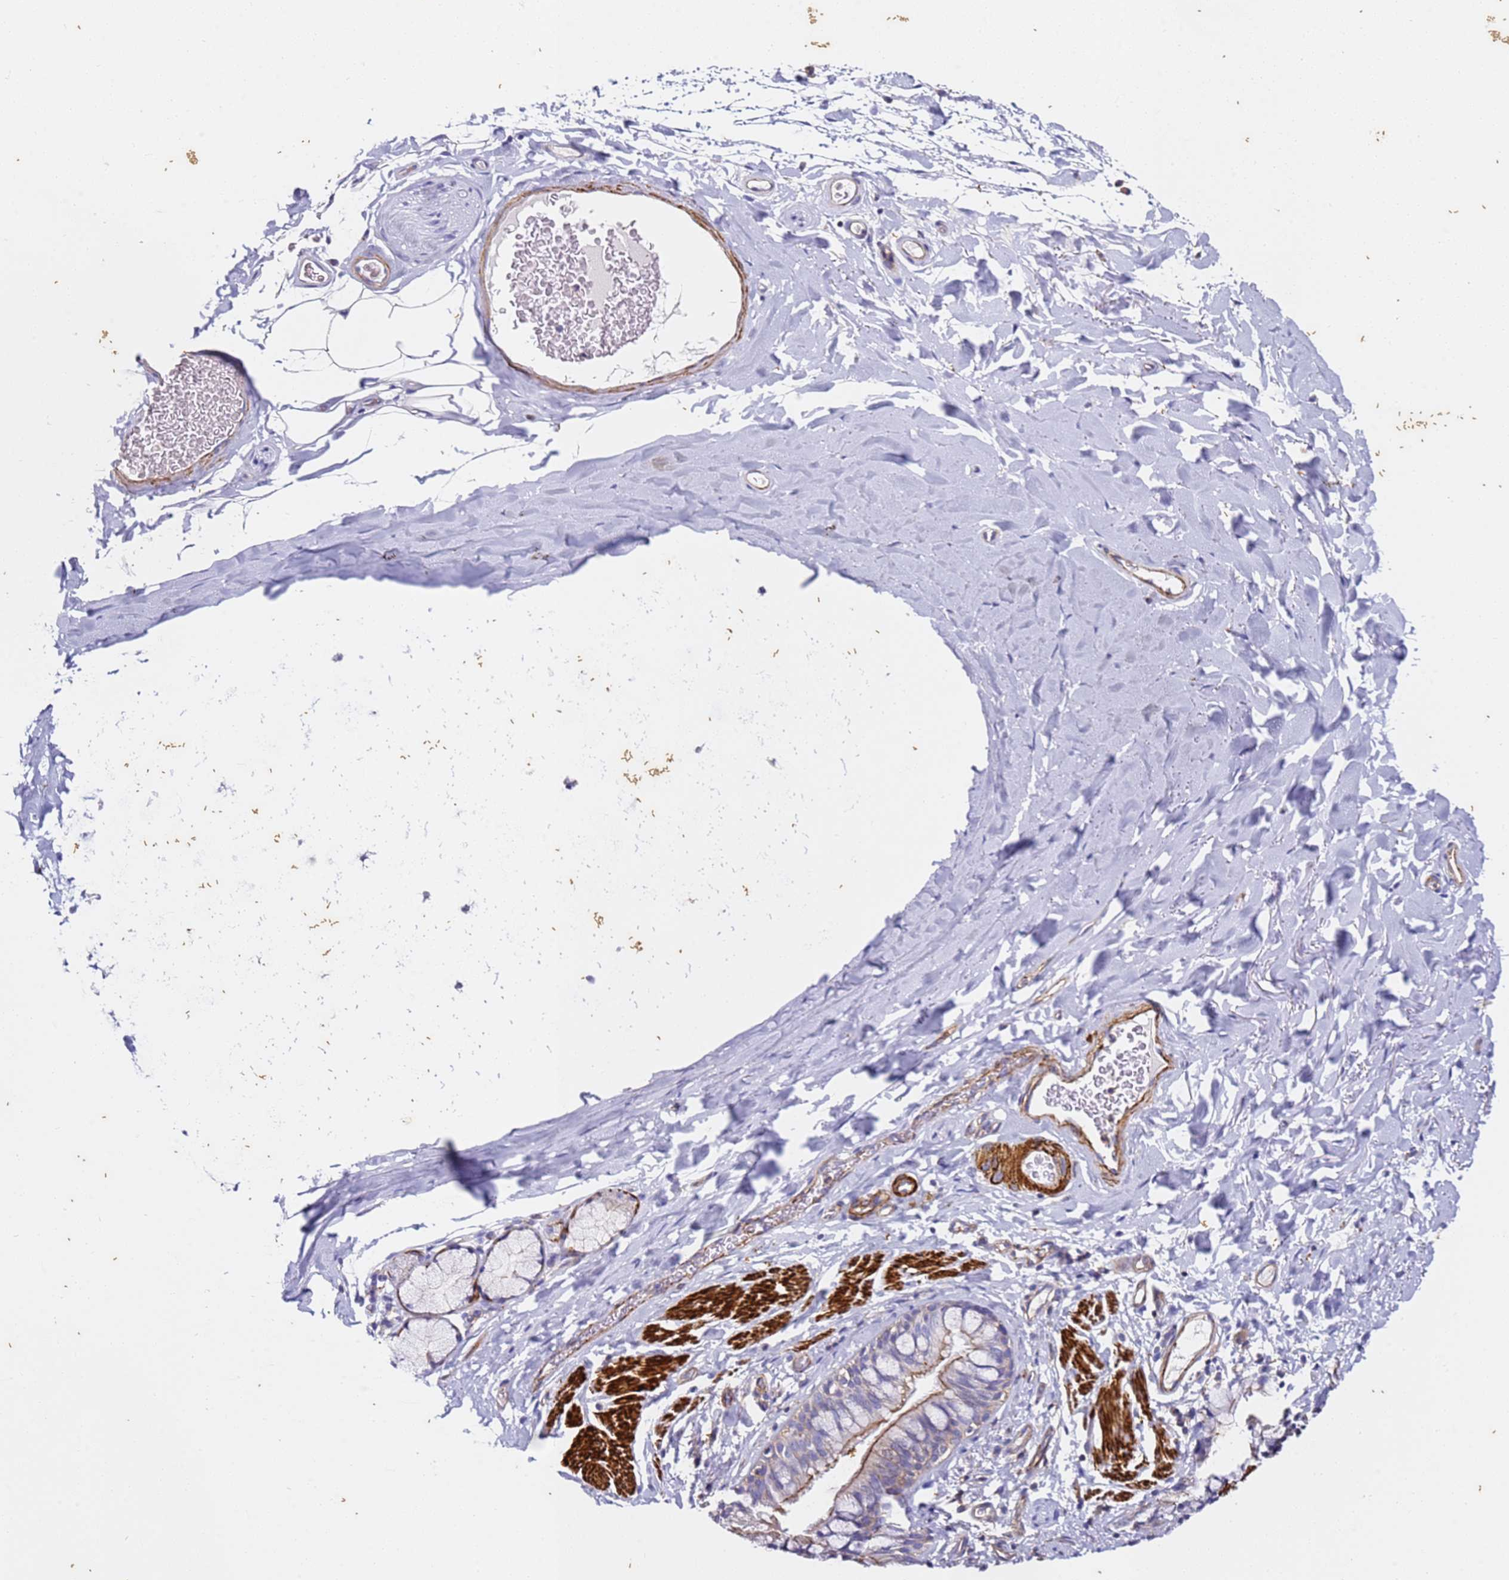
{"staining": {"intensity": "moderate", "quantity": "<25%", "location": "cytoplasmic/membranous"}, "tissue": "bronchus", "cell_type": "Respiratory epithelial cells", "image_type": "normal", "snomed": [{"axis": "morphology", "description": "Normal tissue, NOS"}, {"axis": "topography", "description": "Cartilage tissue"}, {"axis": "topography", "description": "Bronchus"}], "caption": "Benign bronchus shows moderate cytoplasmic/membranous staining in approximately <25% of respiratory epithelial cells.", "gene": "ZNF671", "patient": {"sex": "female", "age": 36}}